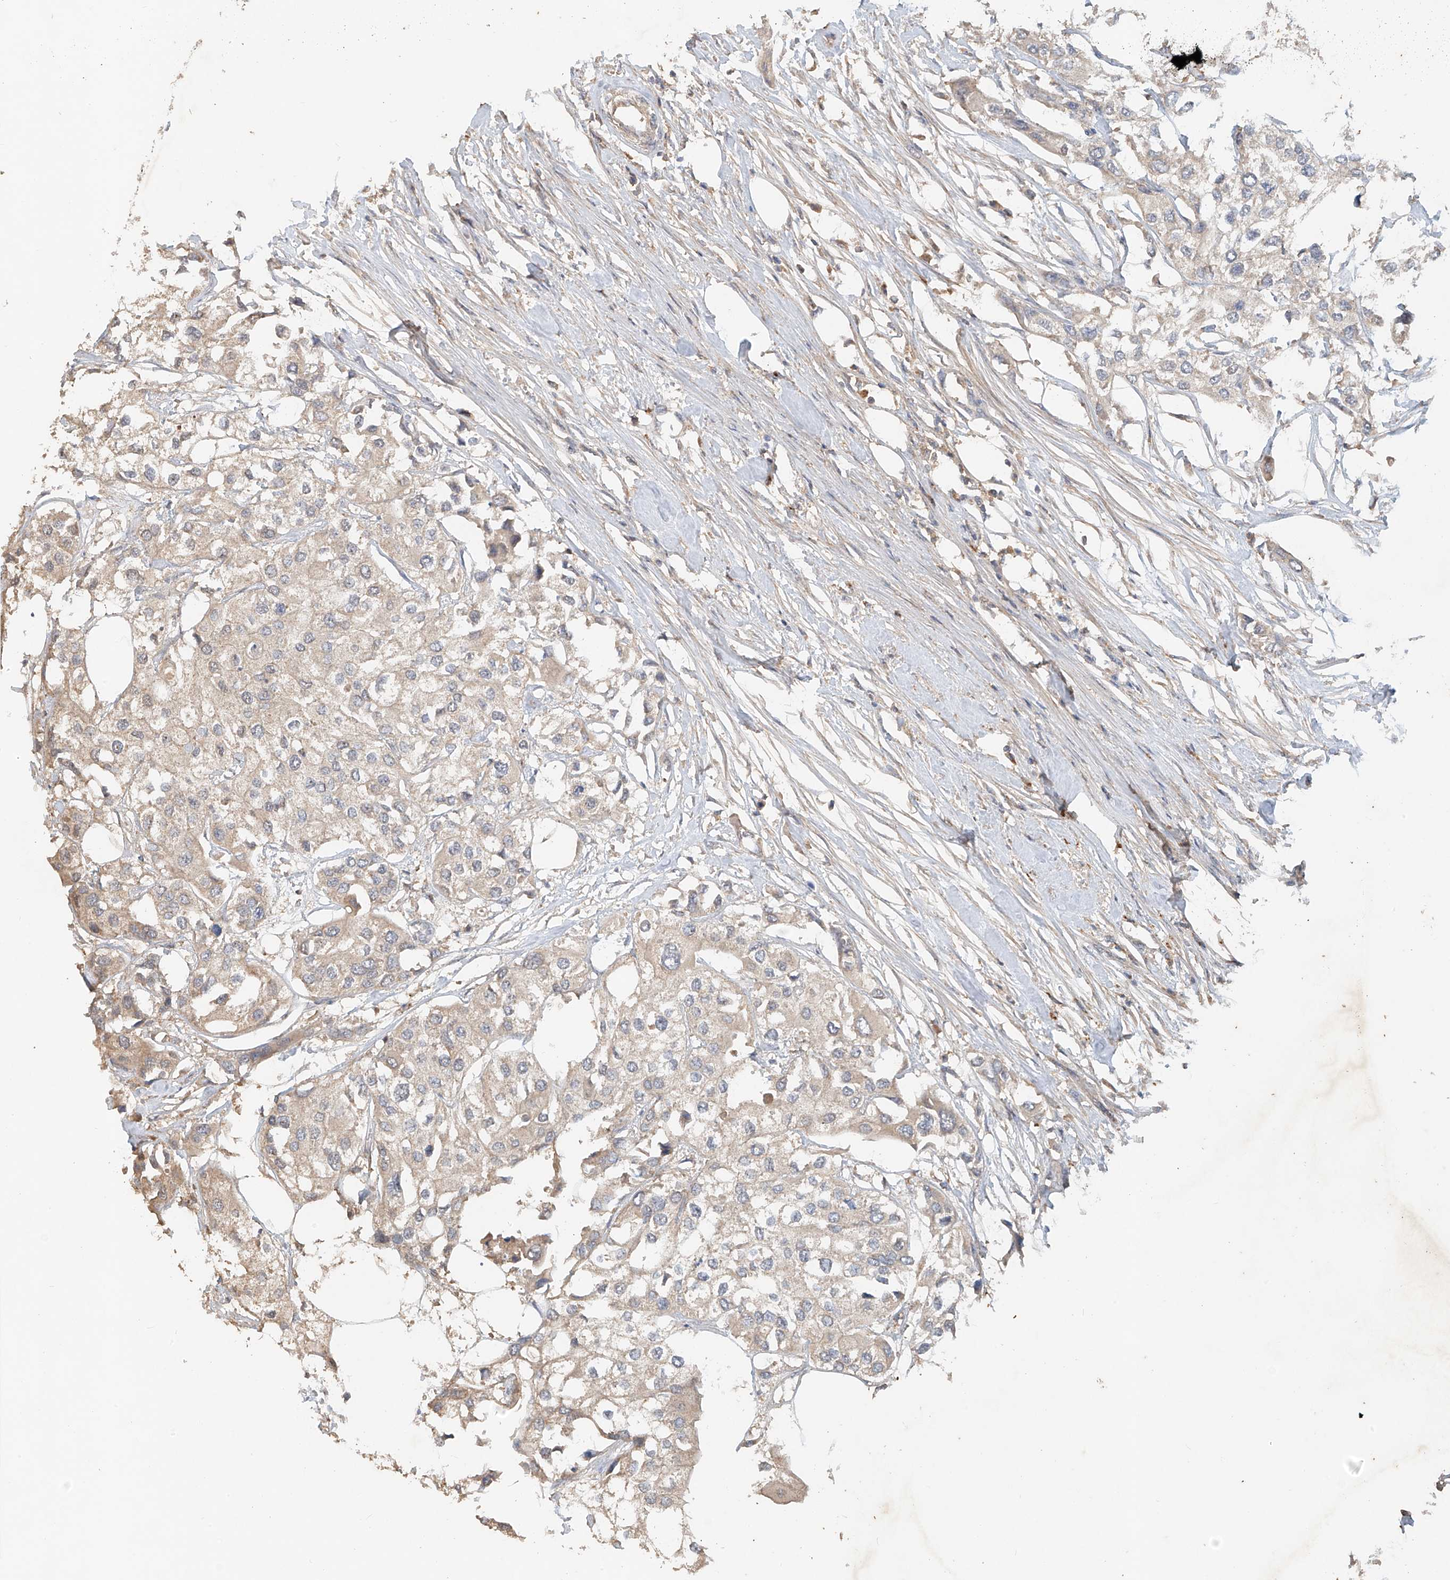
{"staining": {"intensity": "negative", "quantity": "none", "location": "none"}, "tissue": "urothelial cancer", "cell_type": "Tumor cells", "image_type": "cancer", "snomed": [{"axis": "morphology", "description": "Urothelial carcinoma, High grade"}, {"axis": "topography", "description": "Urinary bladder"}], "caption": "Tumor cells show no significant protein expression in urothelial cancer.", "gene": "GNB1L", "patient": {"sex": "male", "age": 64}}